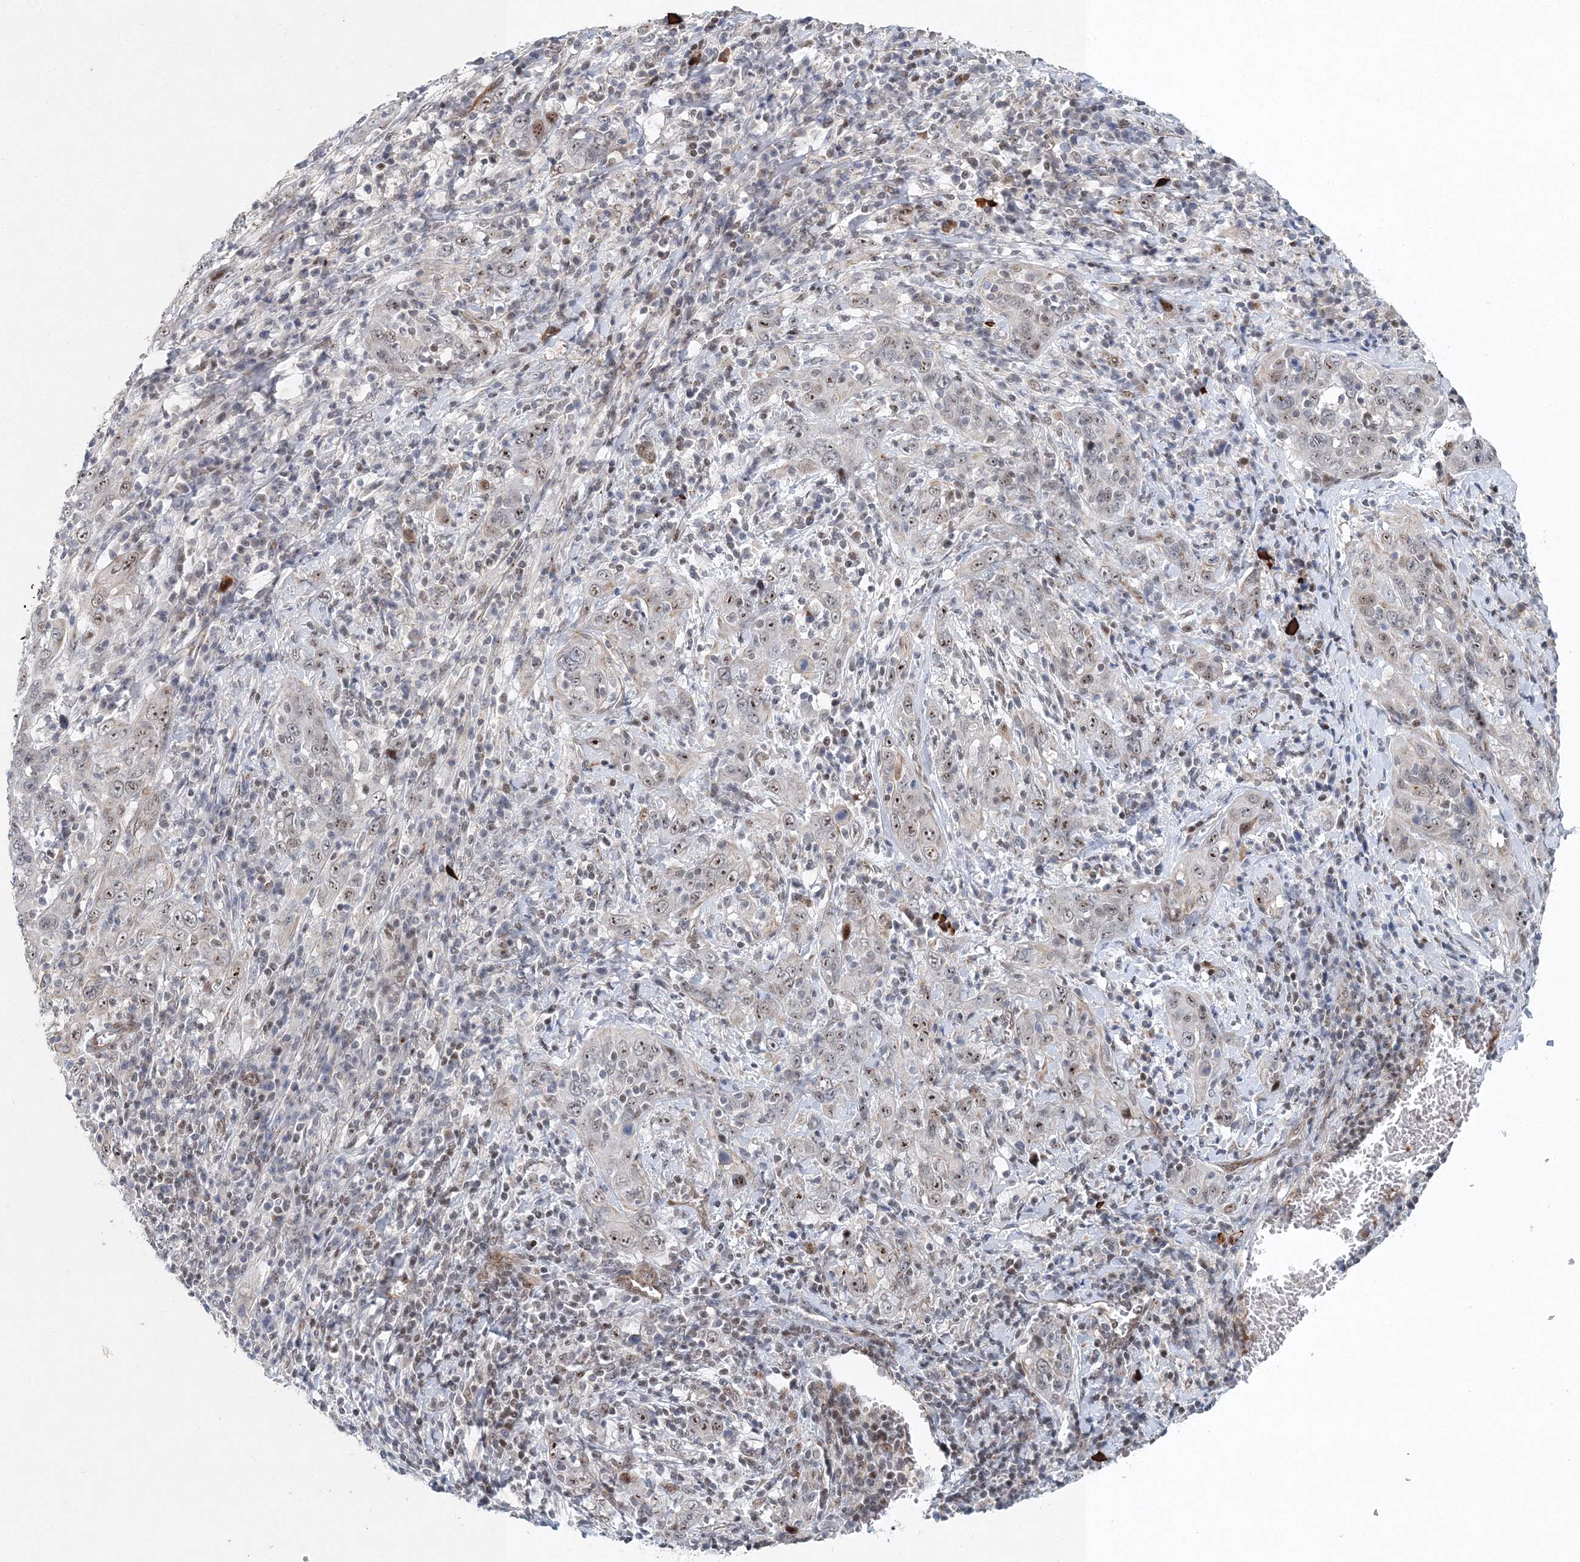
{"staining": {"intensity": "moderate", "quantity": "<25%", "location": "nuclear"}, "tissue": "cervical cancer", "cell_type": "Tumor cells", "image_type": "cancer", "snomed": [{"axis": "morphology", "description": "Squamous cell carcinoma, NOS"}, {"axis": "topography", "description": "Cervix"}], "caption": "Immunohistochemical staining of cervical squamous cell carcinoma demonstrates low levels of moderate nuclear expression in approximately <25% of tumor cells. (DAB (3,3'-diaminobenzidine) IHC, brown staining for protein, blue staining for nuclei).", "gene": "UIMC1", "patient": {"sex": "female", "age": 46}}